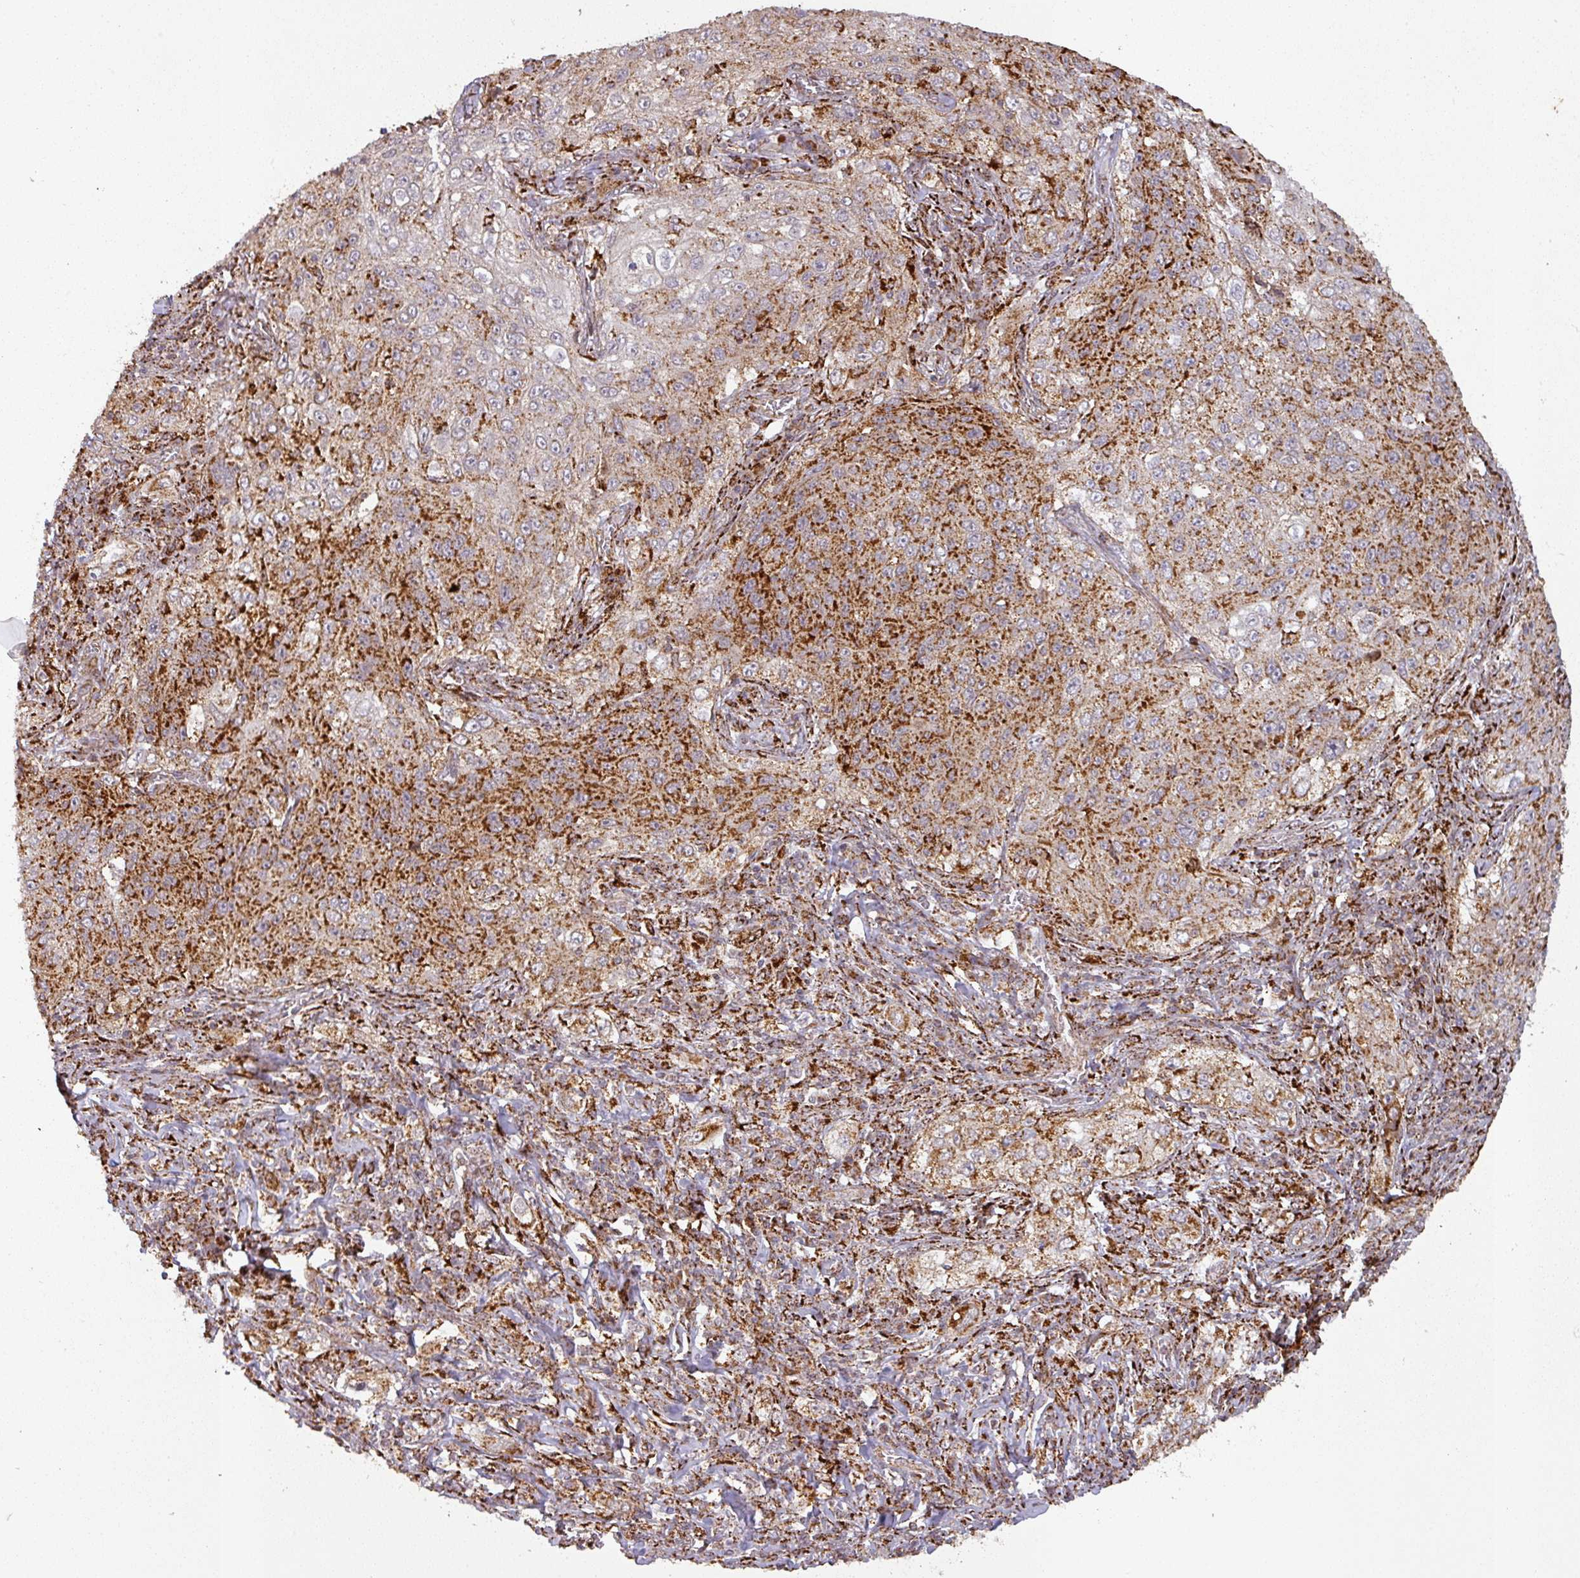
{"staining": {"intensity": "strong", "quantity": ">75%", "location": "cytoplasmic/membranous"}, "tissue": "lung cancer", "cell_type": "Tumor cells", "image_type": "cancer", "snomed": [{"axis": "morphology", "description": "Squamous cell carcinoma, NOS"}, {"axis": "topography", "description": "Lung"}], "caption": "Human lung cancer stained for a protein (brown) reveals strong cytoplasmic/membranous positive staining in approximately >75% of tumor cells.", "gene": "GPD2", "patient": {"sex": "female", "age": 69}}